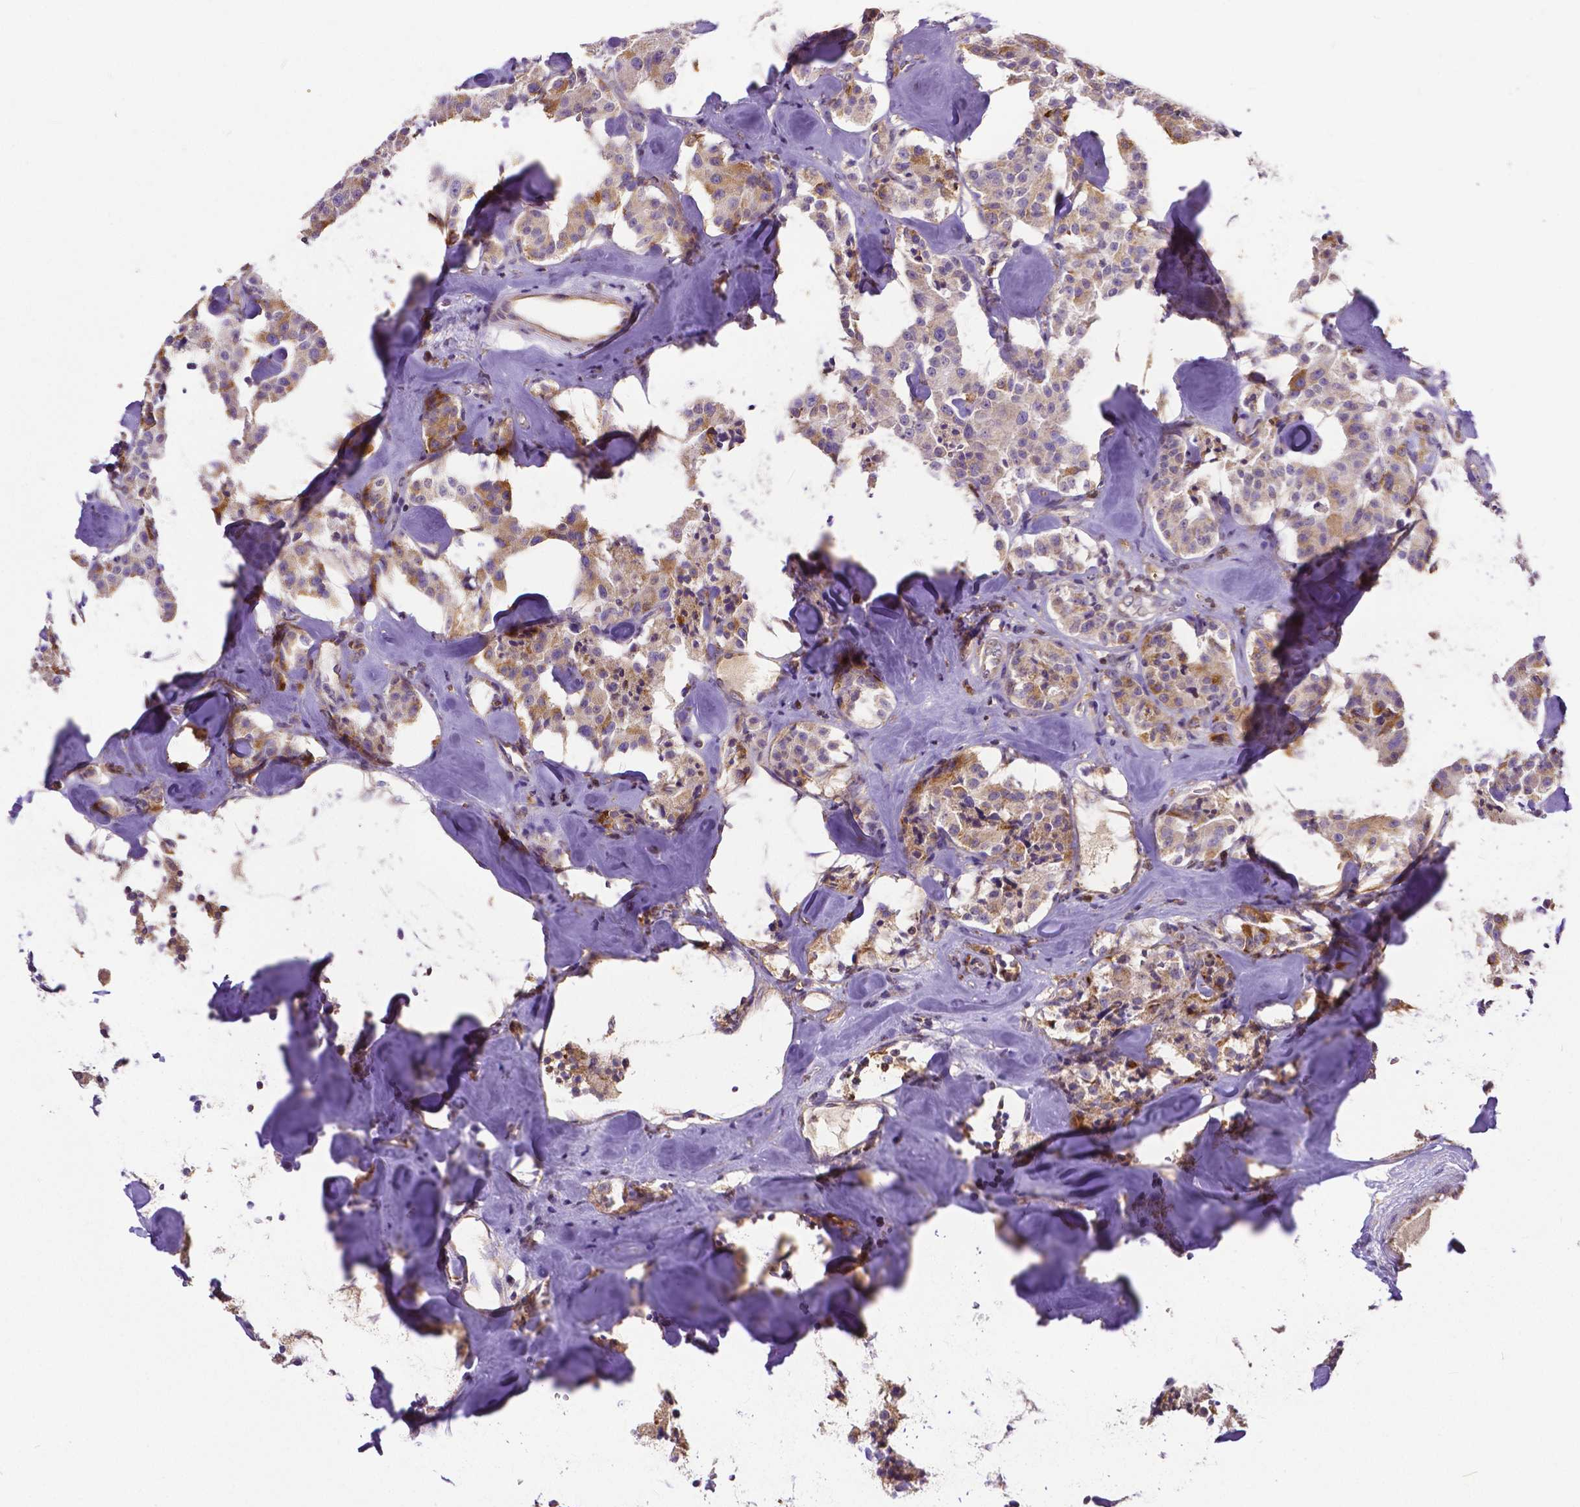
{"staining": {"intensity": "moderate", "quantity": ">75%", "location": "cytoplasmic/membranous"}, "tissue": "carcinoid", "cell_type": "Tumor cells", "image_type": "cancer", "snomed": [{"axis": "morphology", "description": "Carcinoid, malignant, NOS"}, {"axis": "topography", "description": "Pancreas"}], "caption": "Malignant carcinoid tissue shows moderate cytoplasmic/membranous expression in approximately >75% of tumor cells, visualized by immunohistochemistry.", "gene": "MCL1", "patient": {"sex": "male", "age": 41}}